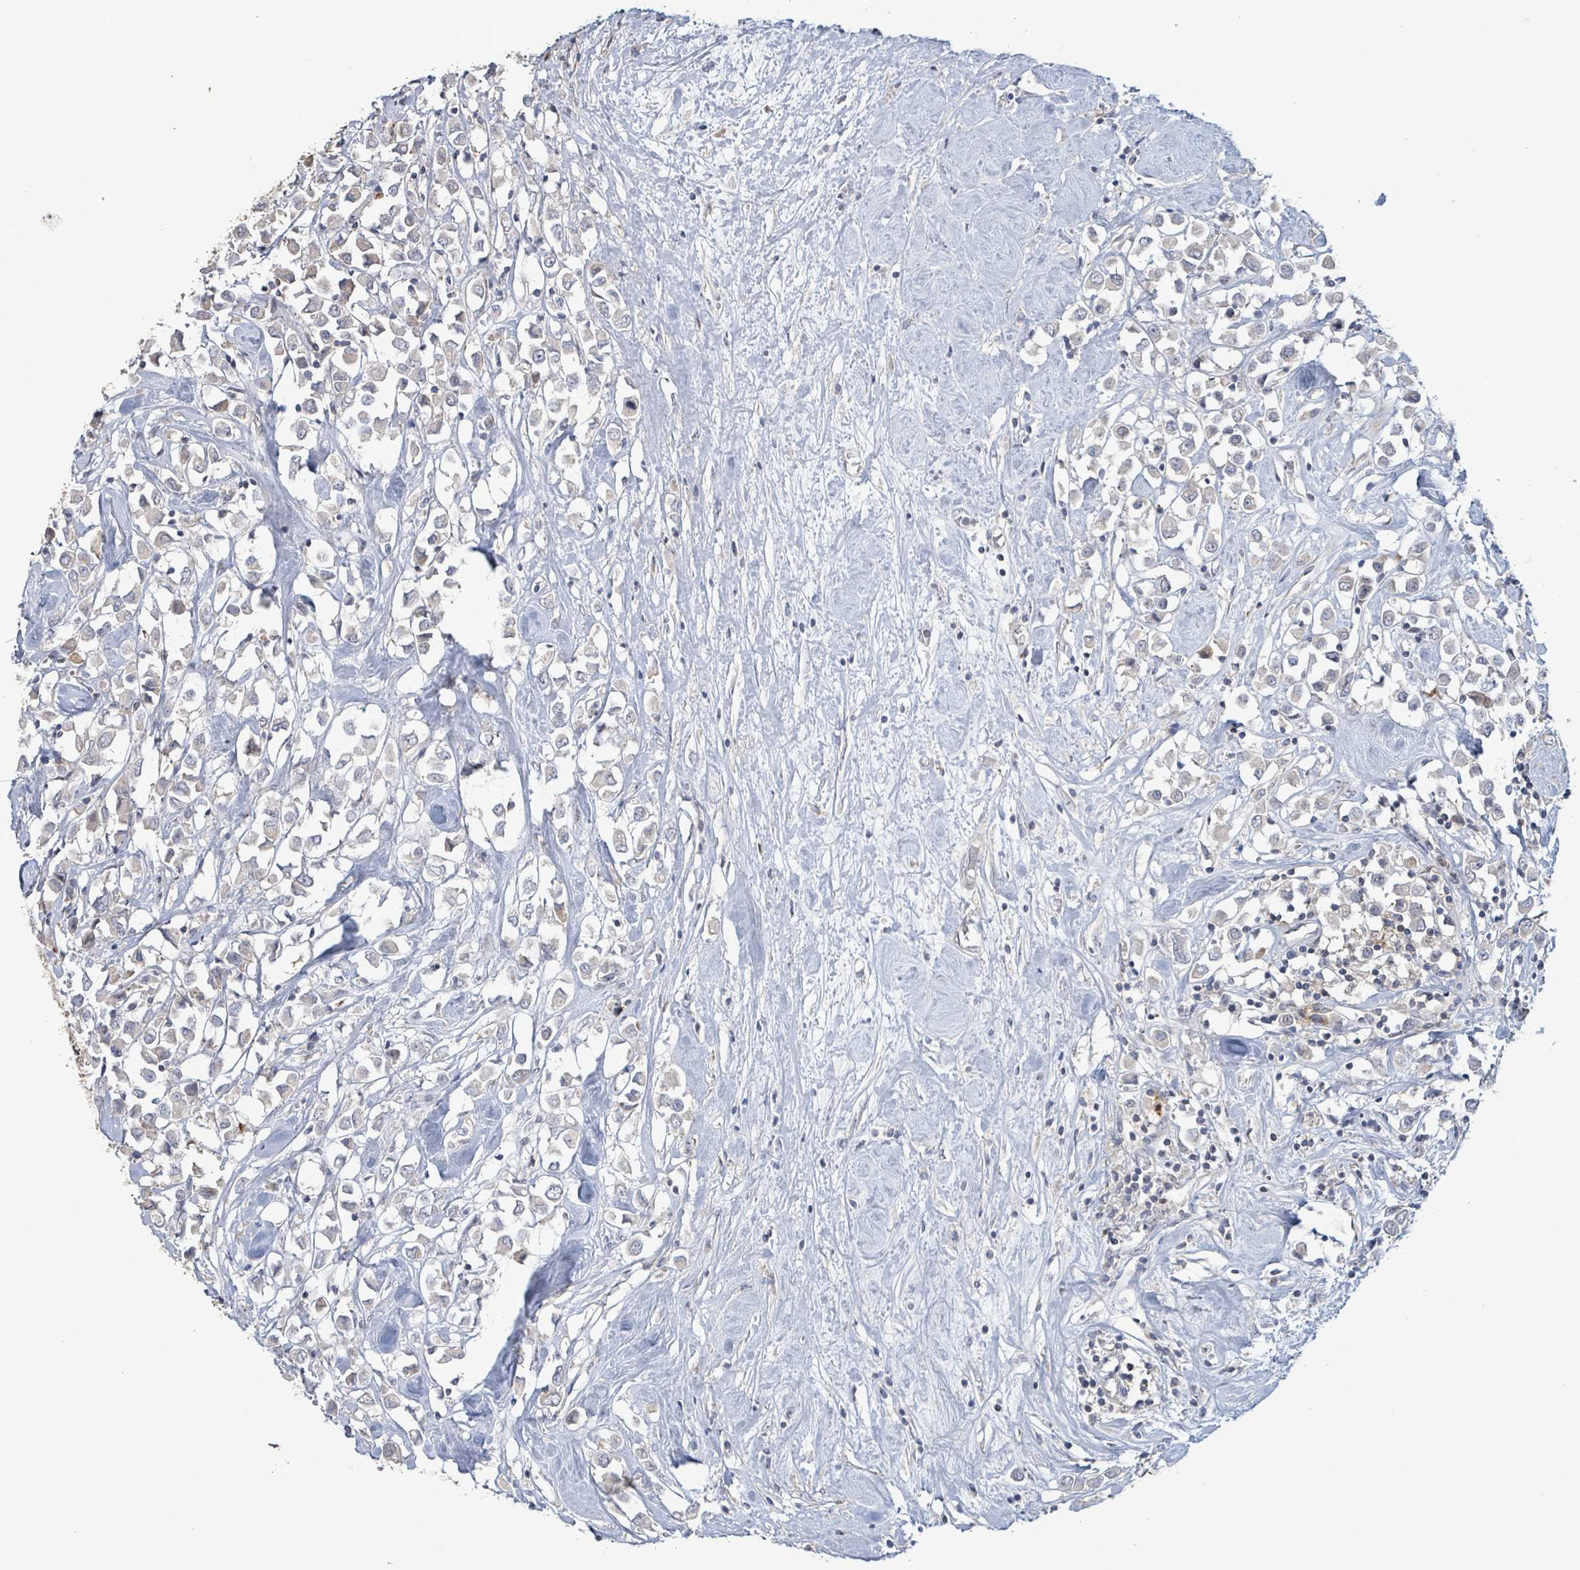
{"staining": {"intensity": "negative", "quantity": "none", "location": "none"}, "tissue": "breast cancer", "cell_type": "Tumor cells", "image_type": "cancer", "snomed": [{"axis": "morphology", "description": "Duct carcinoma"}, {"axis": "topography", "description": "Breast"}], "caption": "Immunohistochemical staining of human breast intraductal carcinoma exhibits no significant expression in tumor cells.", "gene": "LILRA4", "patient": {"sex": "female", "age": 61}}